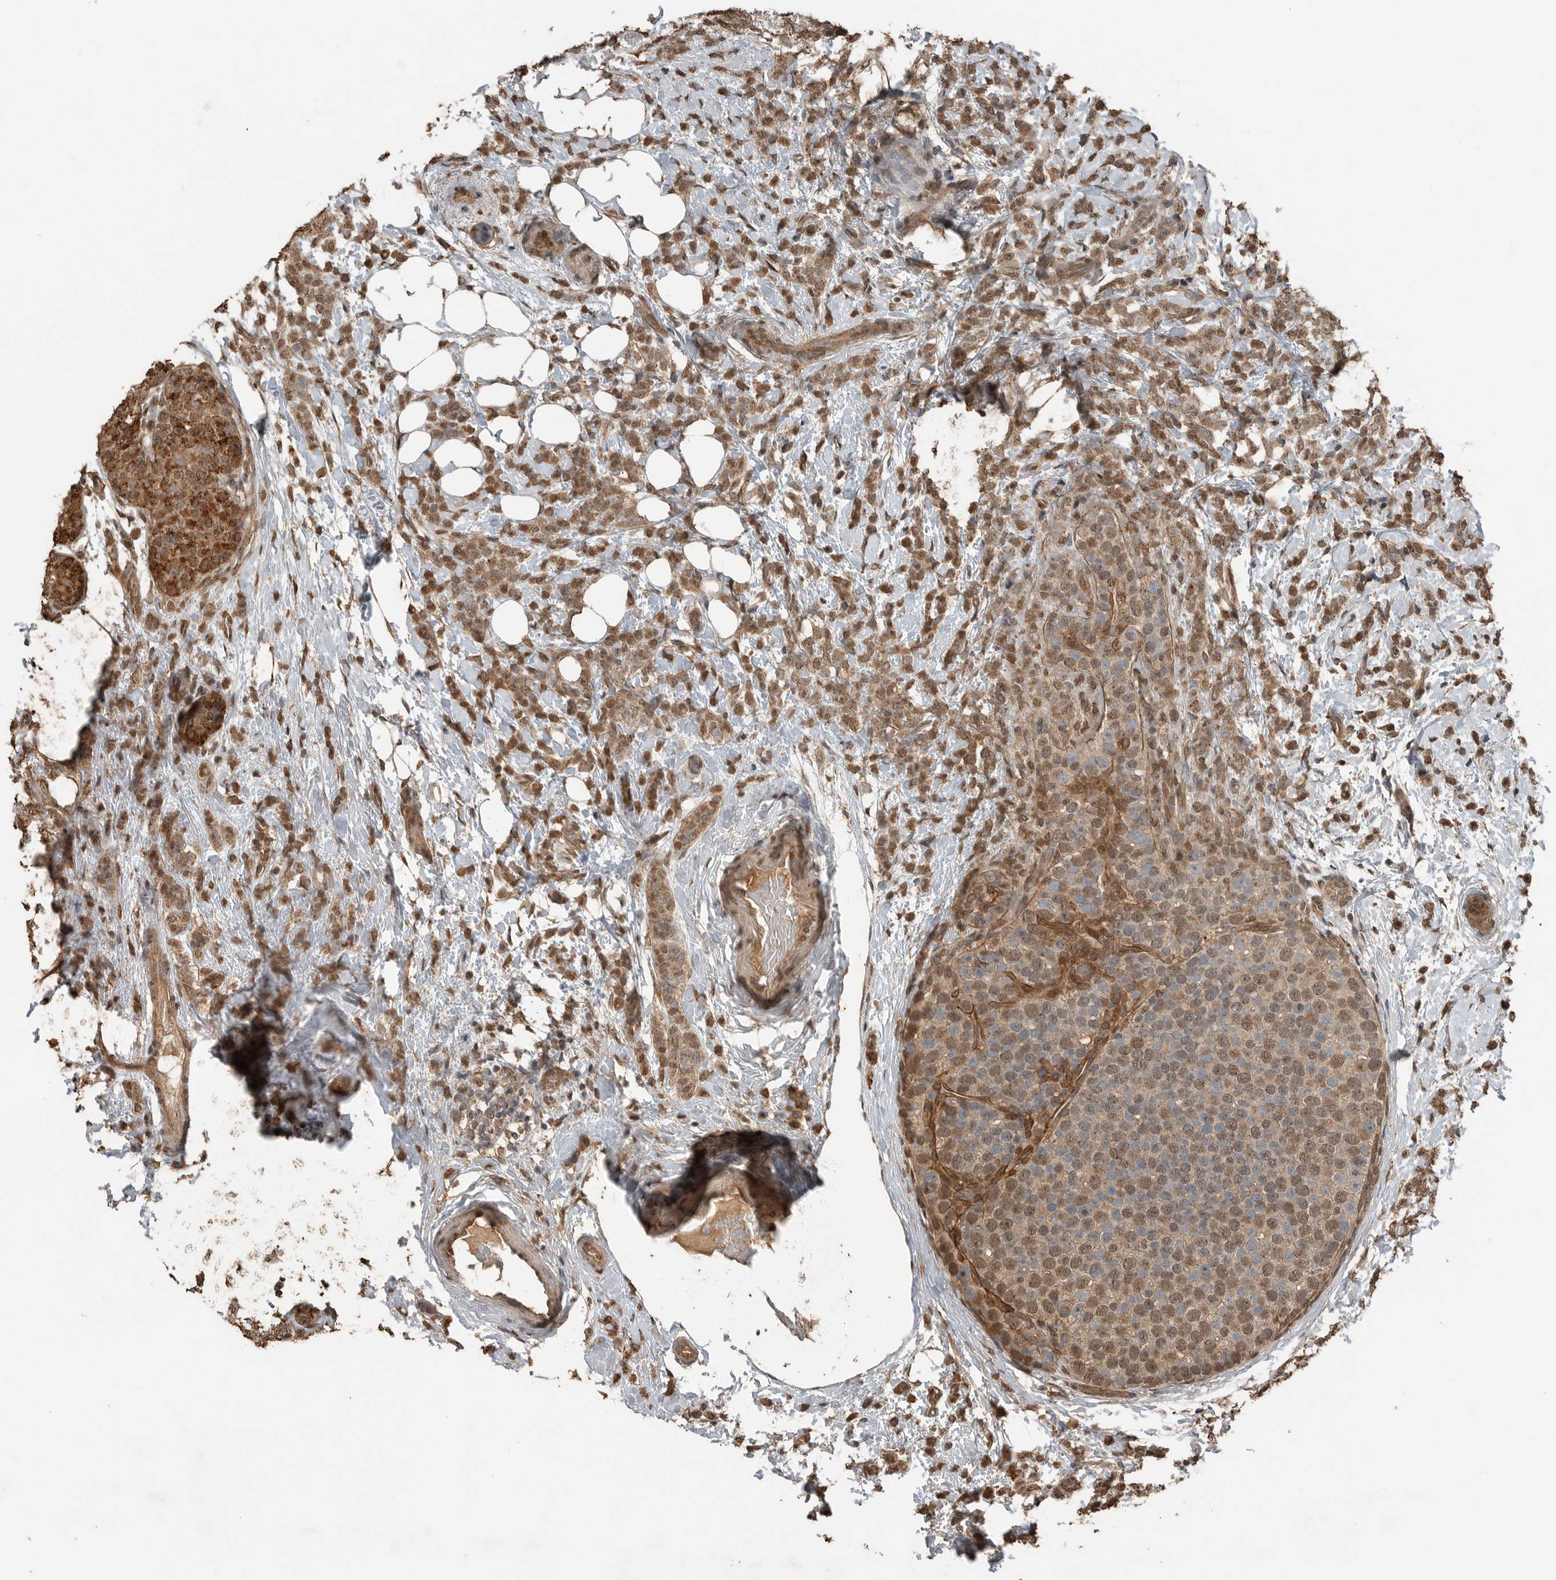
{"staining": {"intensity": "moderate", "quantity": ">75%", "location": "cytoplasmic/membranous,nuclear"}, "tissue": "breast cancer", "cell_type": "Tumor cells", "image_type": "cancer", "snomed": [{"axis": "morphology", "description": "Lobular carcinoma"}, {"axis": "topography", "description": "Breast"}], "caption": "The photomicrograph shows a brown stain indicating the presence of a protein in the cytoplasmic/membranous and nuclear of tumor cells in breast cancer. The protein of interest is stained brown, and the nuclei are stained in blue (DAB (3,3'-diaminobenzidine) IHC with brightfield microscopy, high magnification).", "gene": "BLZF1", "patient": {"sex": "female", "age": 50}}